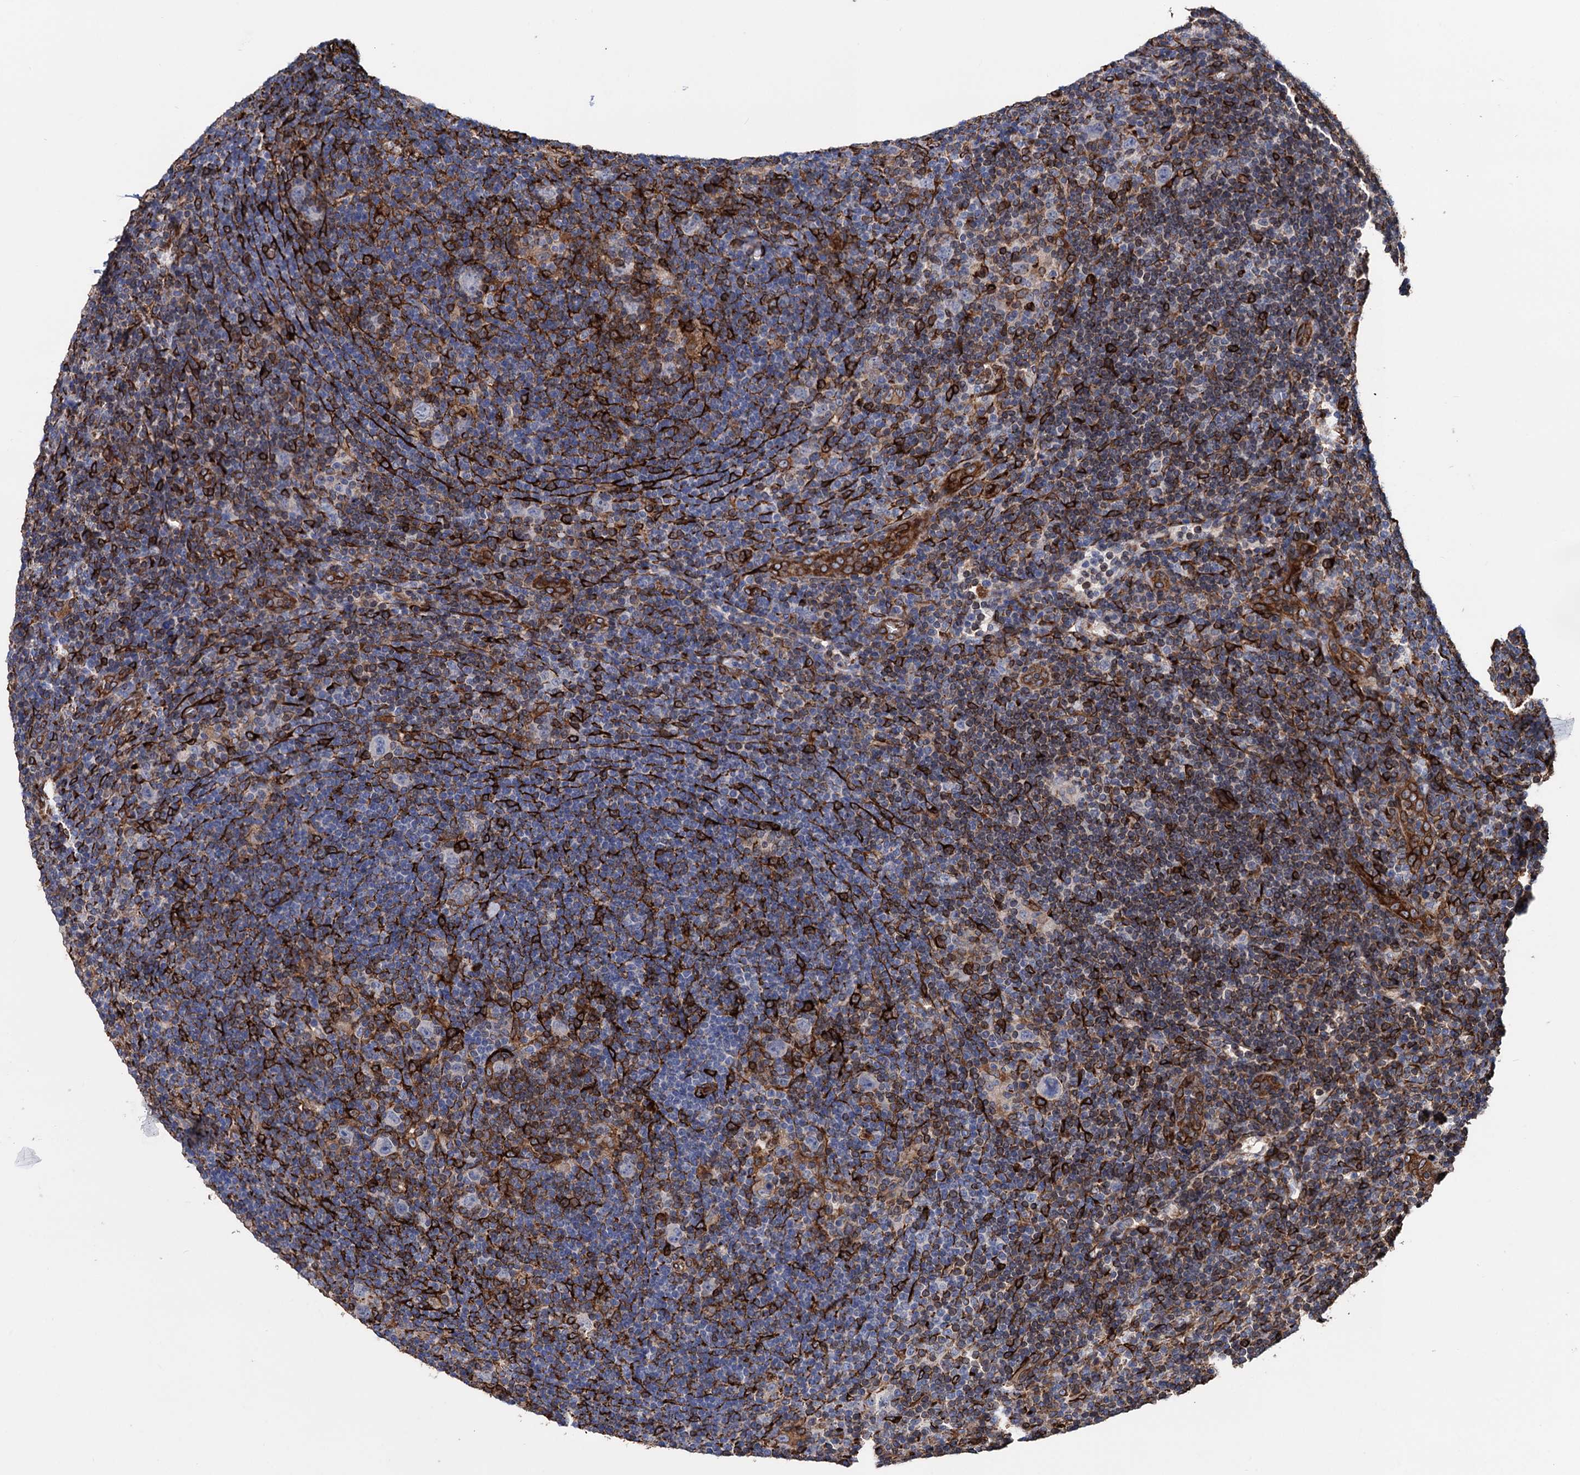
{"staining": {"intensity": "negative", "quantity": "none", "location": "none"}, "tissue": "lymphoma", "cell_type": "Tumor cells", "image_type": "cancer", "snomed": [{"axis": "morphology", "description": "Hodgkin's disease, NOS"}, {"axis": "topography", "description": "Lymph node"}], "caption": "Tumor cells show no significant staining in lymphoma.", "gene": "STING1", "patient": {"sex": "female", "age": 57}}